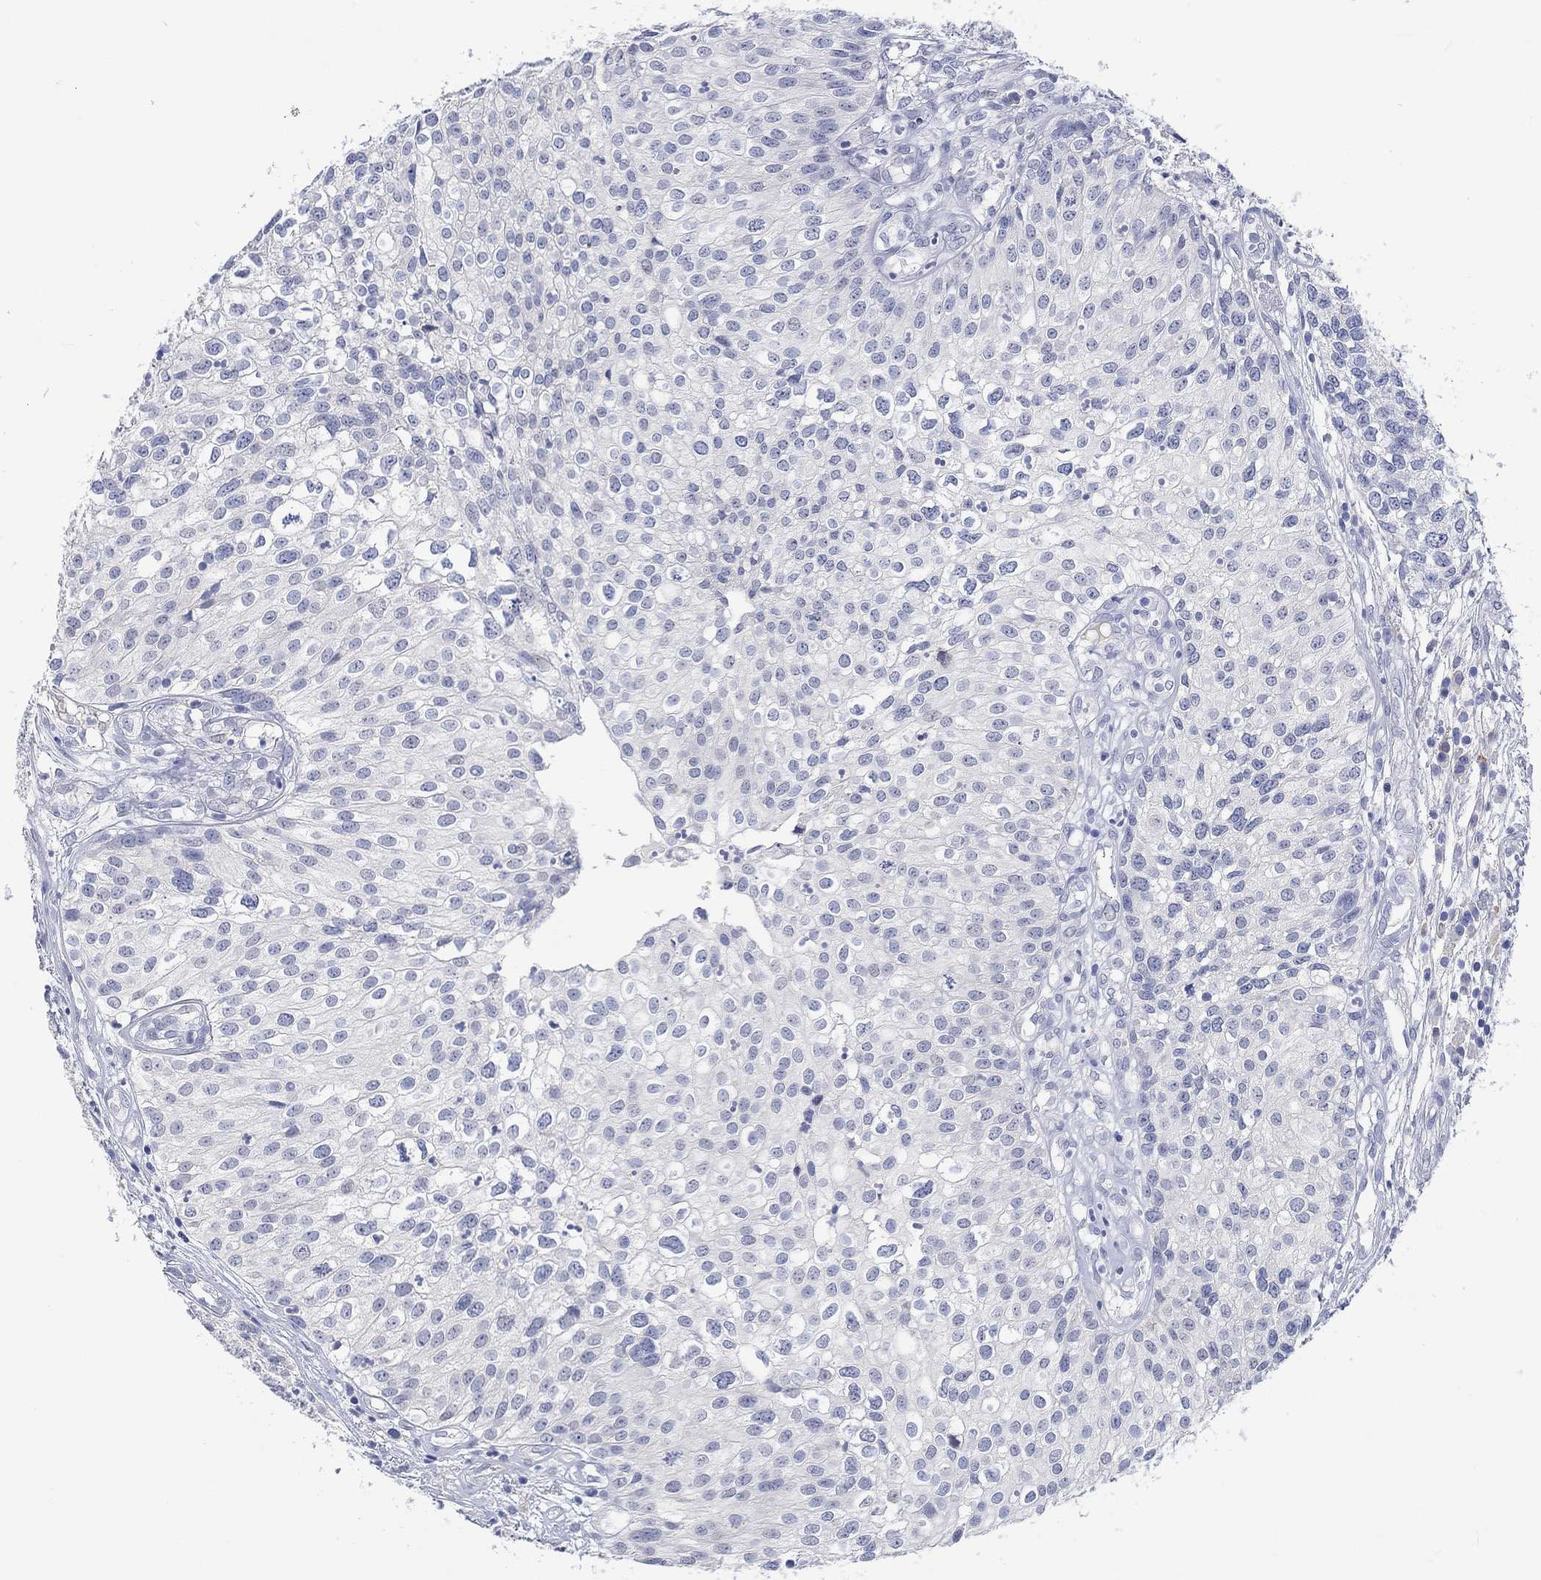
{"staining": {"intensity": "negative", "quantity": "none", "location": "none"}, "tissue": "urothelial cancer", "cell_type": "Tumor cells", "image_type": "cancer", "snomed": [{"axis": "morphology", "description": "Urothelial carcinoma, High grade"}, {"axis": "topography", "description": "Urinary bladder"}], "caption": "The immunohistochemistry micrograph has no significant expression in tumor cells of urothelial cancer tissue.", "gene": "DLK1", "patient": {"sex": "female", "age": 79}}